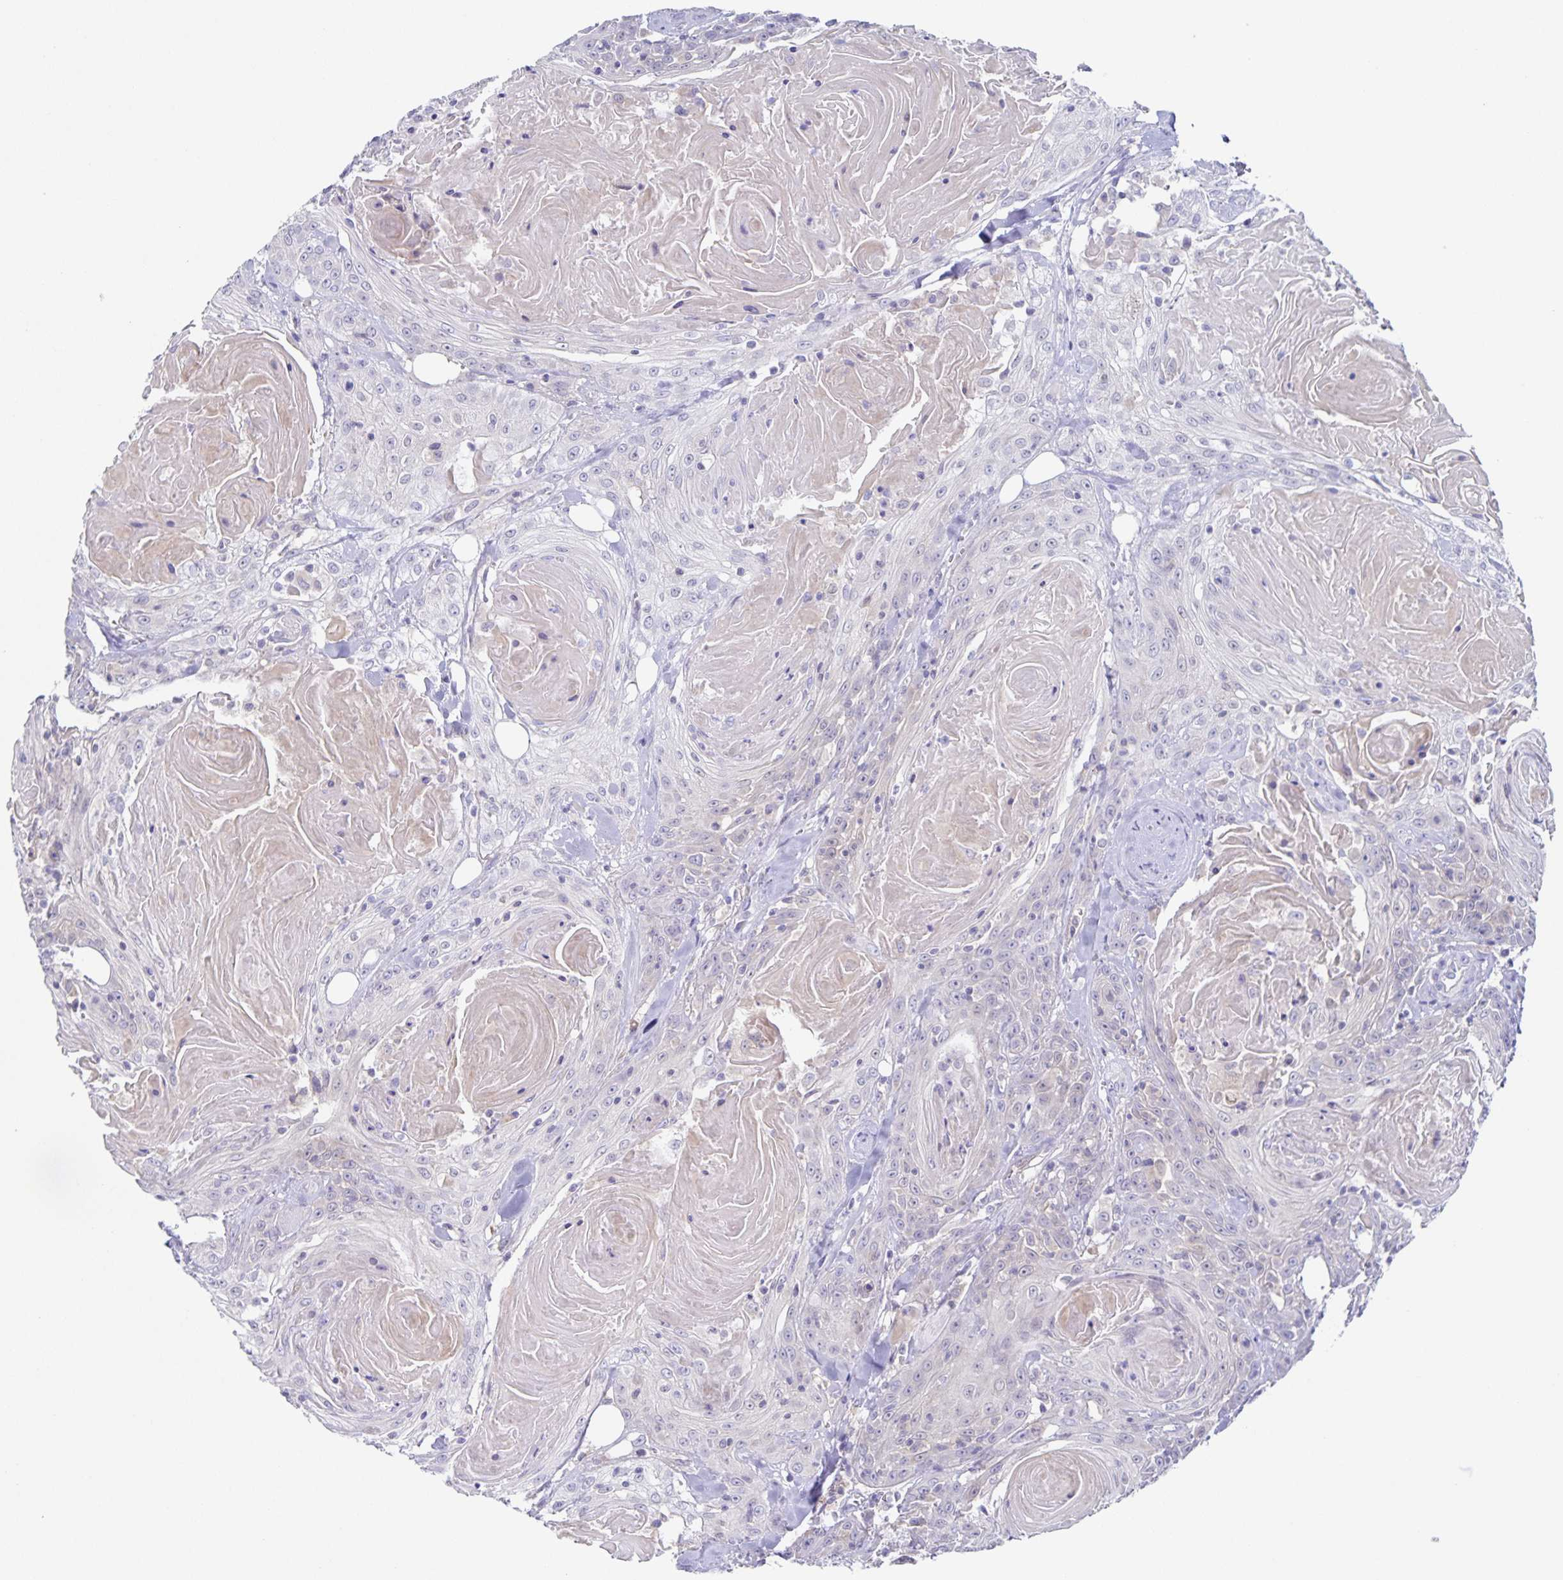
{"staining": {"intensity": "negative", "quantity": "none", "location": "none"}, "tissue": "head and neck cancer", "cell_type": "Tumor cells", "image_type": "cancer", "snomed": [{"axis": "morphology", "description": "Squamous cell carcinoma, NOS"}, {"axis": "topography", "description": "Head-Neck"}], "caption": "Head and neck cancer was stained to show a protein in brown. There is no significant expression in tumor cells. Nuclei are stained in blue.", "gene": "RPL36A", "patient": {"sex": "female", "age": 84}}